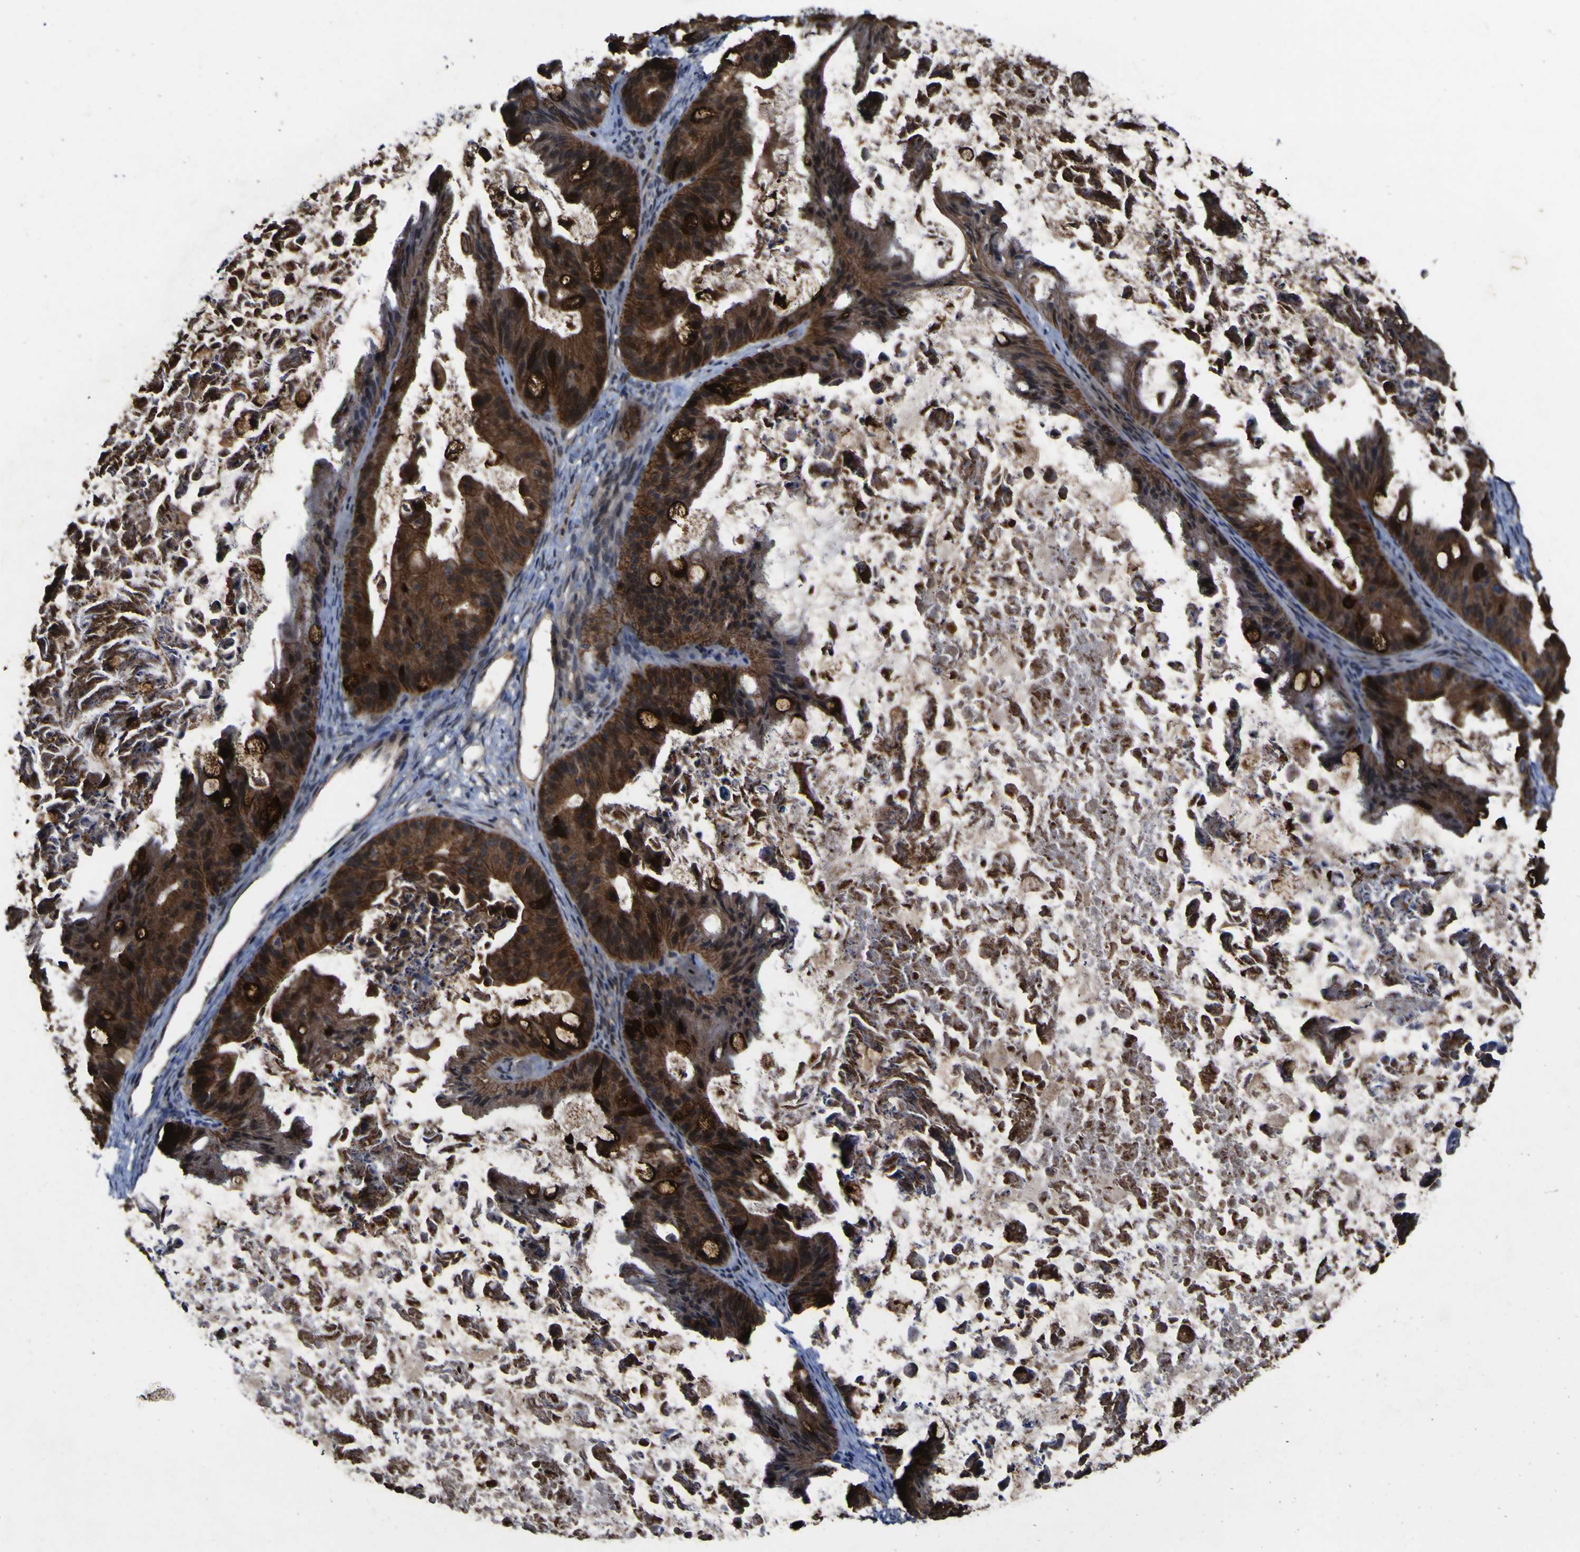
{"staining": {"intensity": "strong", "quantity": ">75%", "location": "cytoplasmic/membranous"}, "tissue": "ovarian cancer", "cell_type": "Tumor cells", "image_type": "cancer", "snomed": [{"axis": "morphology", "description": "Cystadenocarcinoma, mucinous, NOS"}, {"axis": "topography", "description": "Ovary"}], "caption": "The immunohistochemical stain shows strong cytoplasmic/membranous staining in tumor cells of ovarian cancer (mucinous cystadenocarcinoma) tissue. (DAB IHC with brightfield microscopy, high magnification).", "gene": "CCL2", "patient": {"sex": "female", "age": 37}}